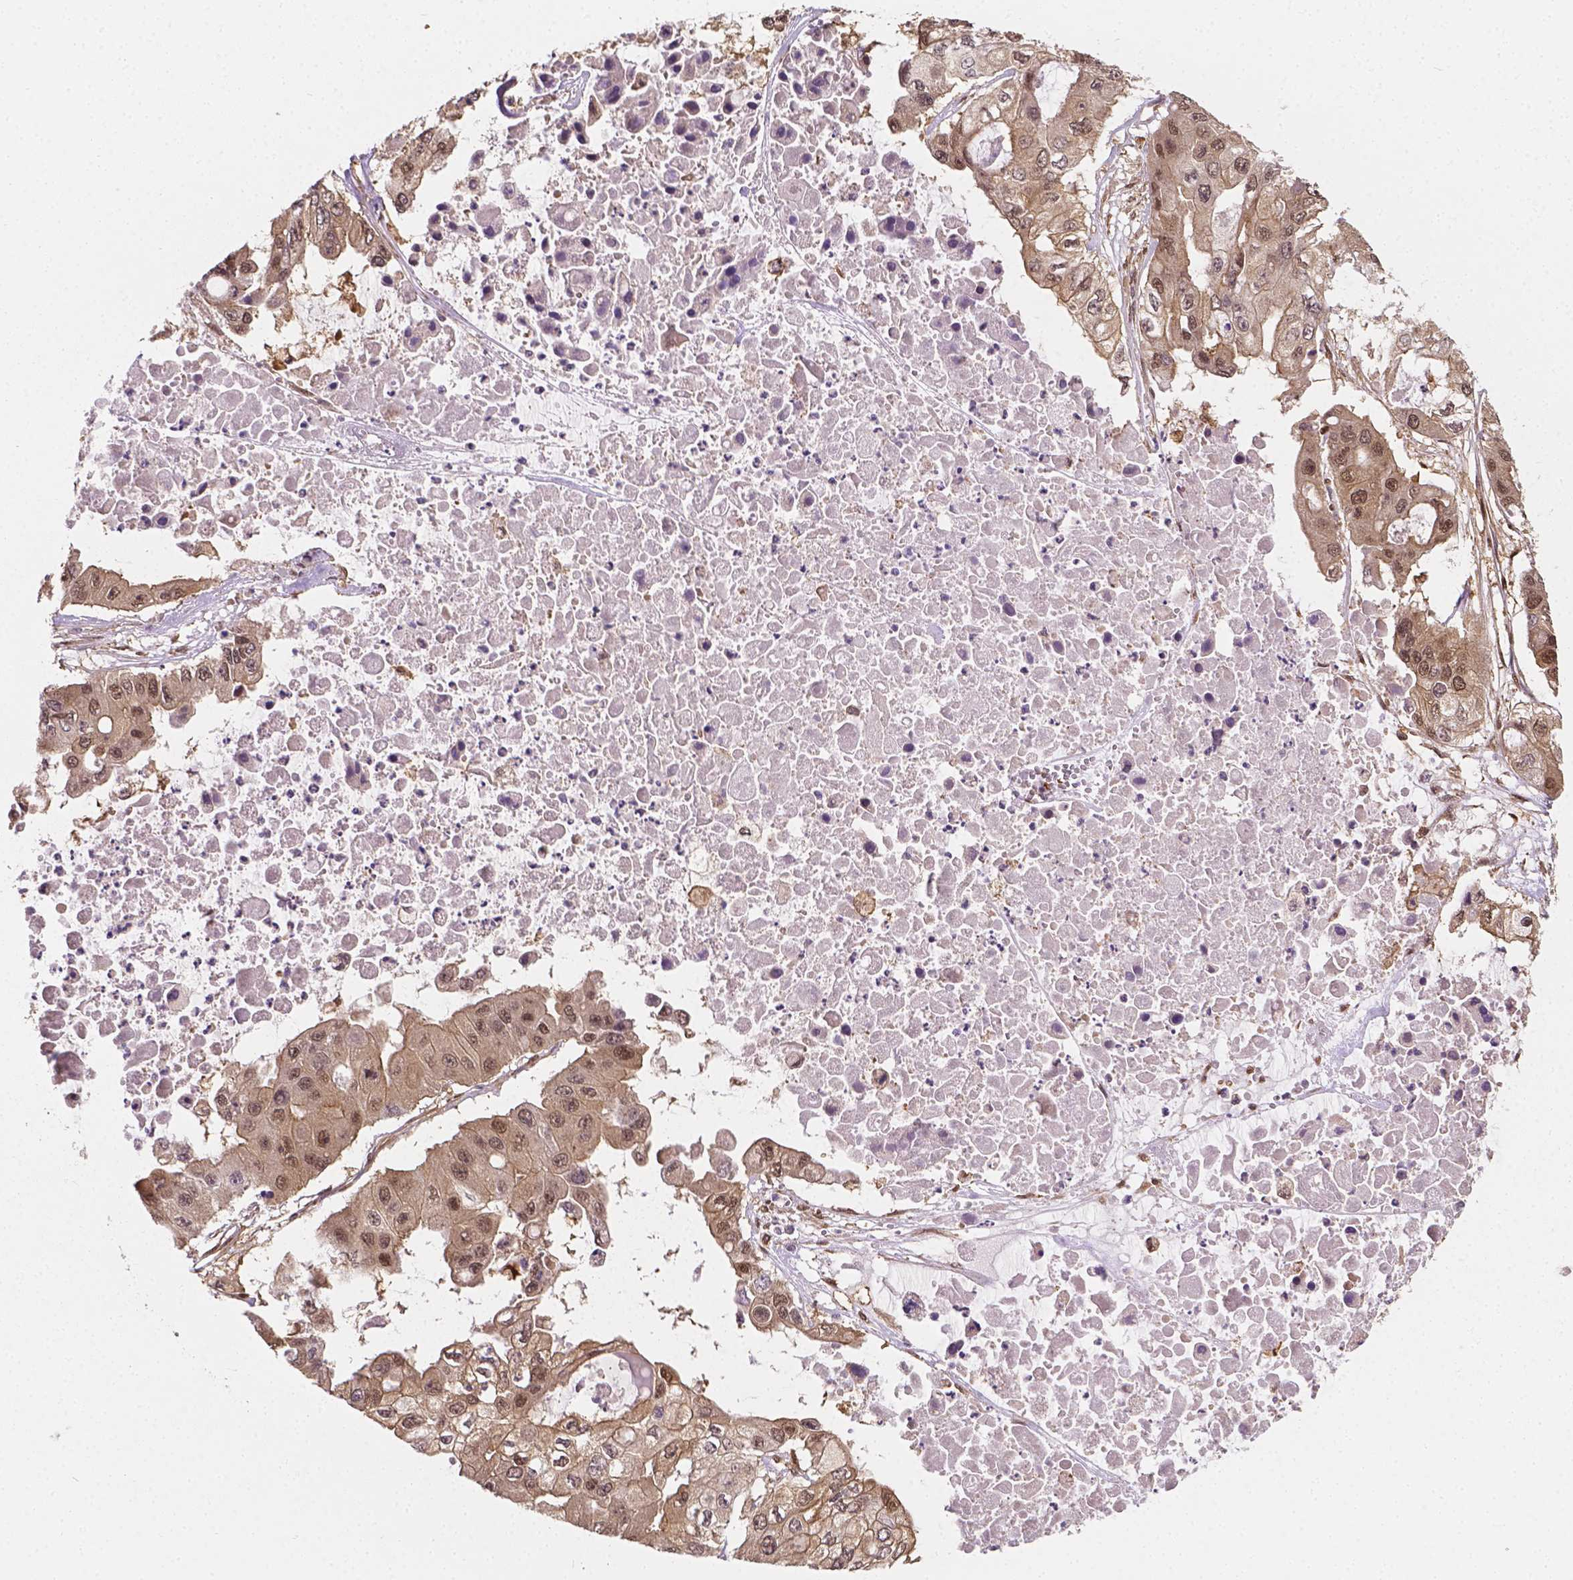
{"staining": {"intensity": "weak", "quantity": "25%-75%", "location": "nuclear"}, "tissue": "ovarian cancer", "cell_type": "Tumor cells", "image_type": "cancer", "snomed": [{"axis": "morphology", "description": "Cystadenocarcinoma, serous, NOS"}, {"axis": "topography", "description": "Ovary"}], "caption": "Serous cystadenocarcinoma (ovarian) stained for a protein (brown) displays weak nuclear positive positivity in about 25%-75% of tumor cells.", "gene": "YAP1", "patient": {"sex": "female", "age": 56}}